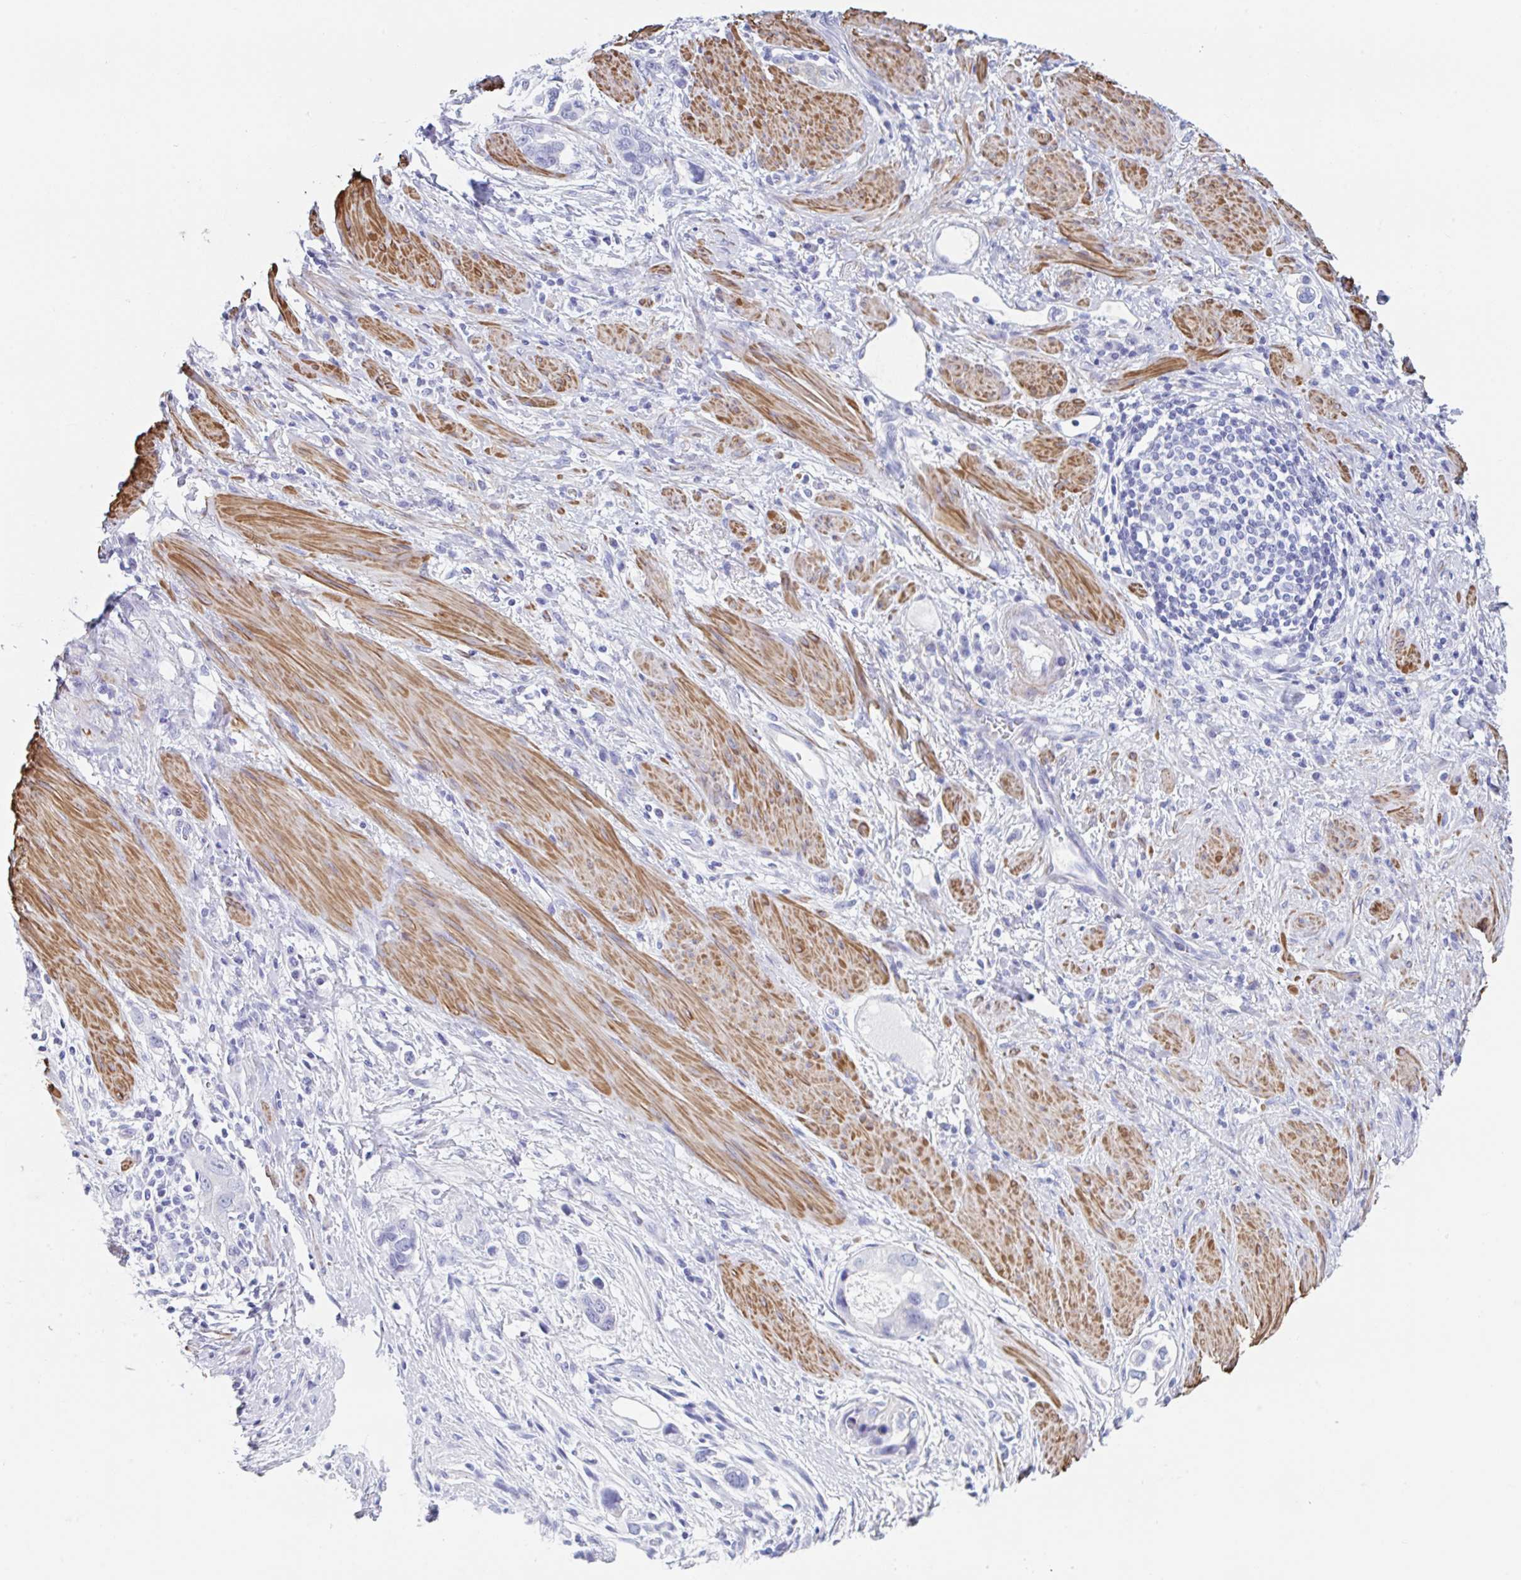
{"staining": {"intensity": "negative", "quantity": "none", "location": "none"}, "tissue": "stomach cancer", "cell_type": "Tumor cells", "image_type": "cancer", "snomed": [{"axis": "morphology", "description": "Adenocarcinoma, NOS"}, {"axis": "topography", "description": "Stomach, lower"}], "caption": "The immunohistochemistry (IHC) photomicrograph has no significant positivity in tumor cells of stomach cancer tissue.", "gene": "TAS2R41", "patient": {"sex": "female", "age": 93}}